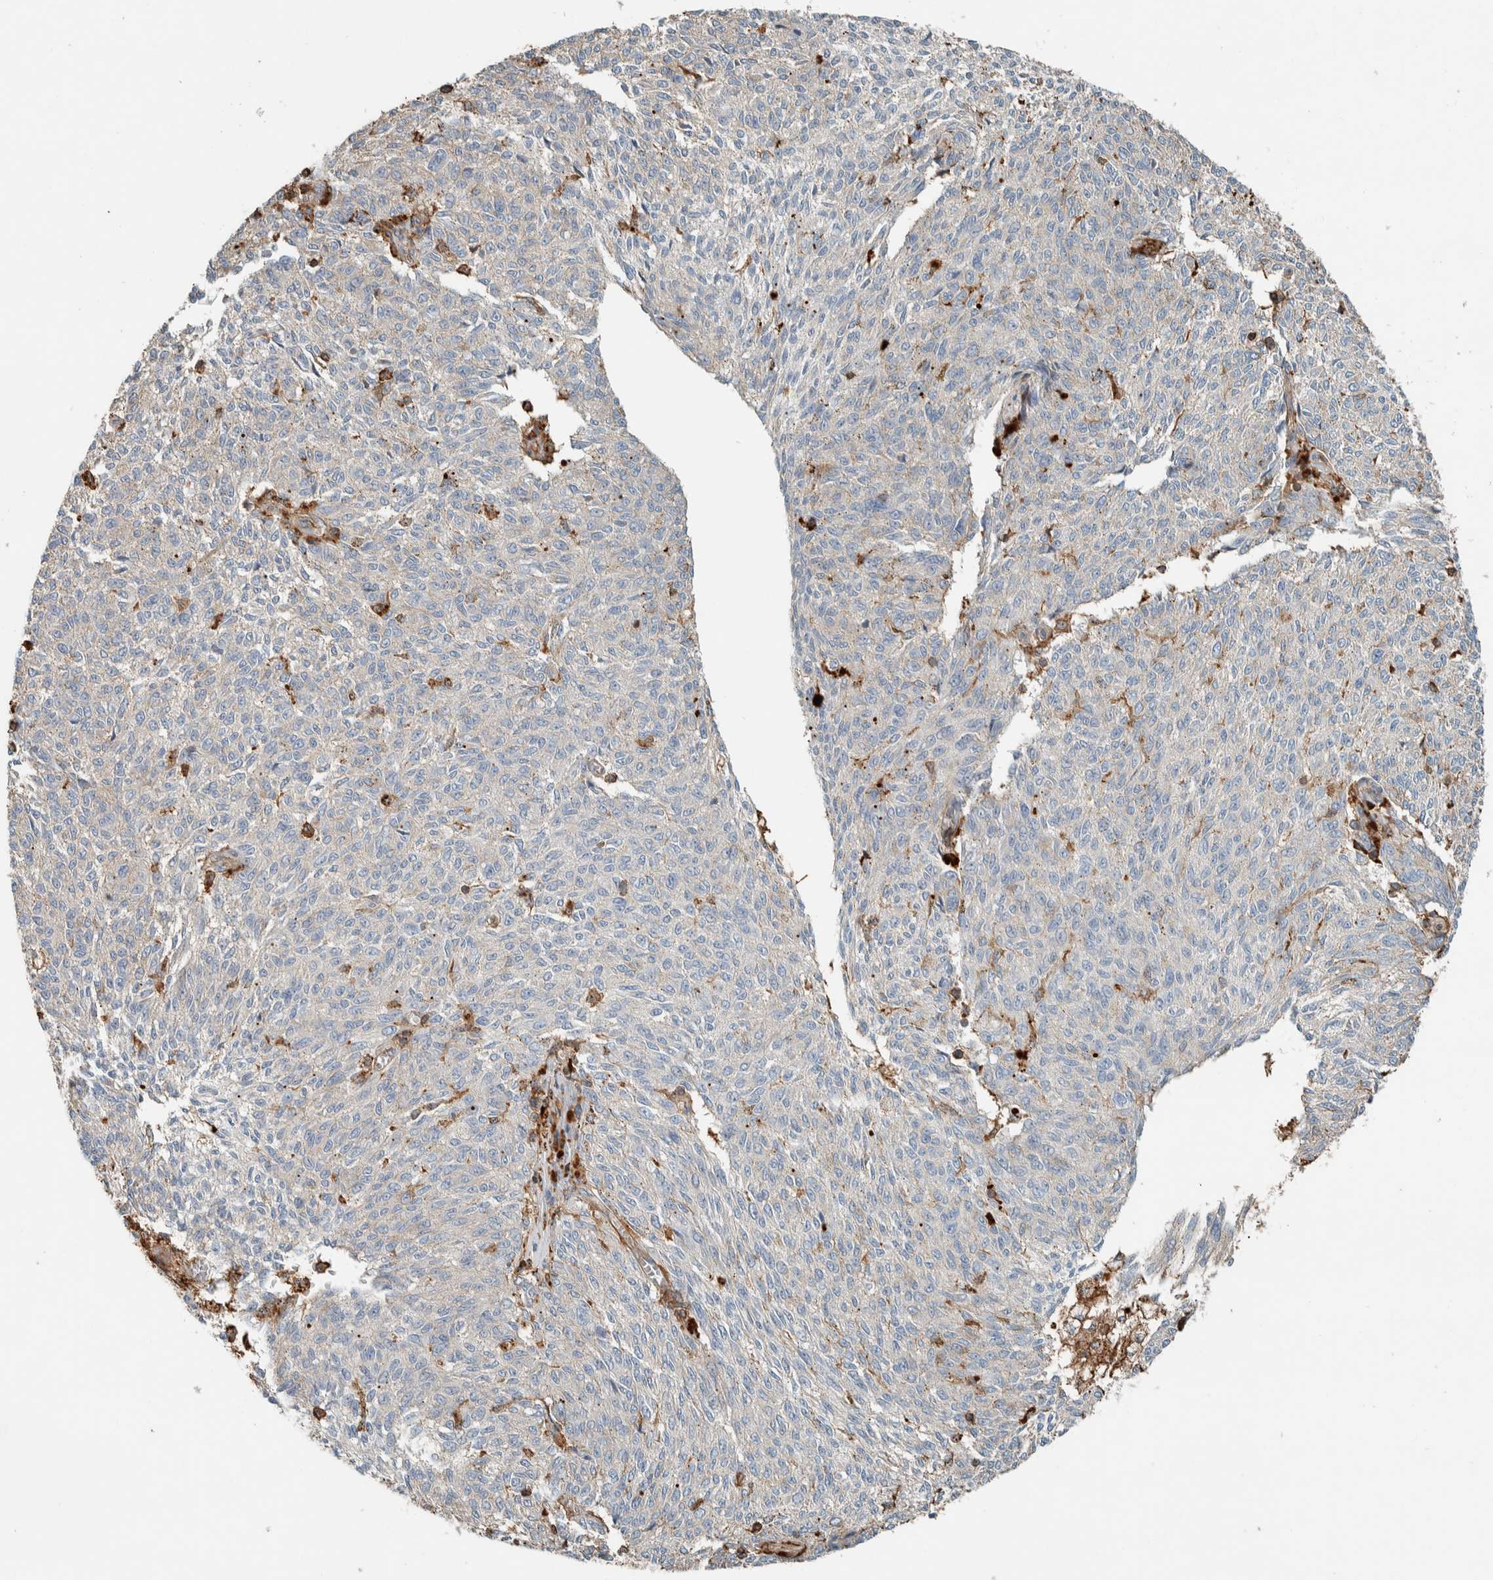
{"staining": {"intensity": "negative", "quantity": "none", "location": "none"}, "tissue": "melanoma", "cell_type": "Tumor cells", "image_type": "cancer", "snomed": [{"axis": "morphology", "description": "Malignant melanoma, NOS"}, {"axis": "topography", "description": "Skin"}], "caption": "Immunohistochemistry of malignant melanoma displays no positivity in tumor cells.", "gene": "CTBP2", "patient": {"sex": "female", "age": 72}}